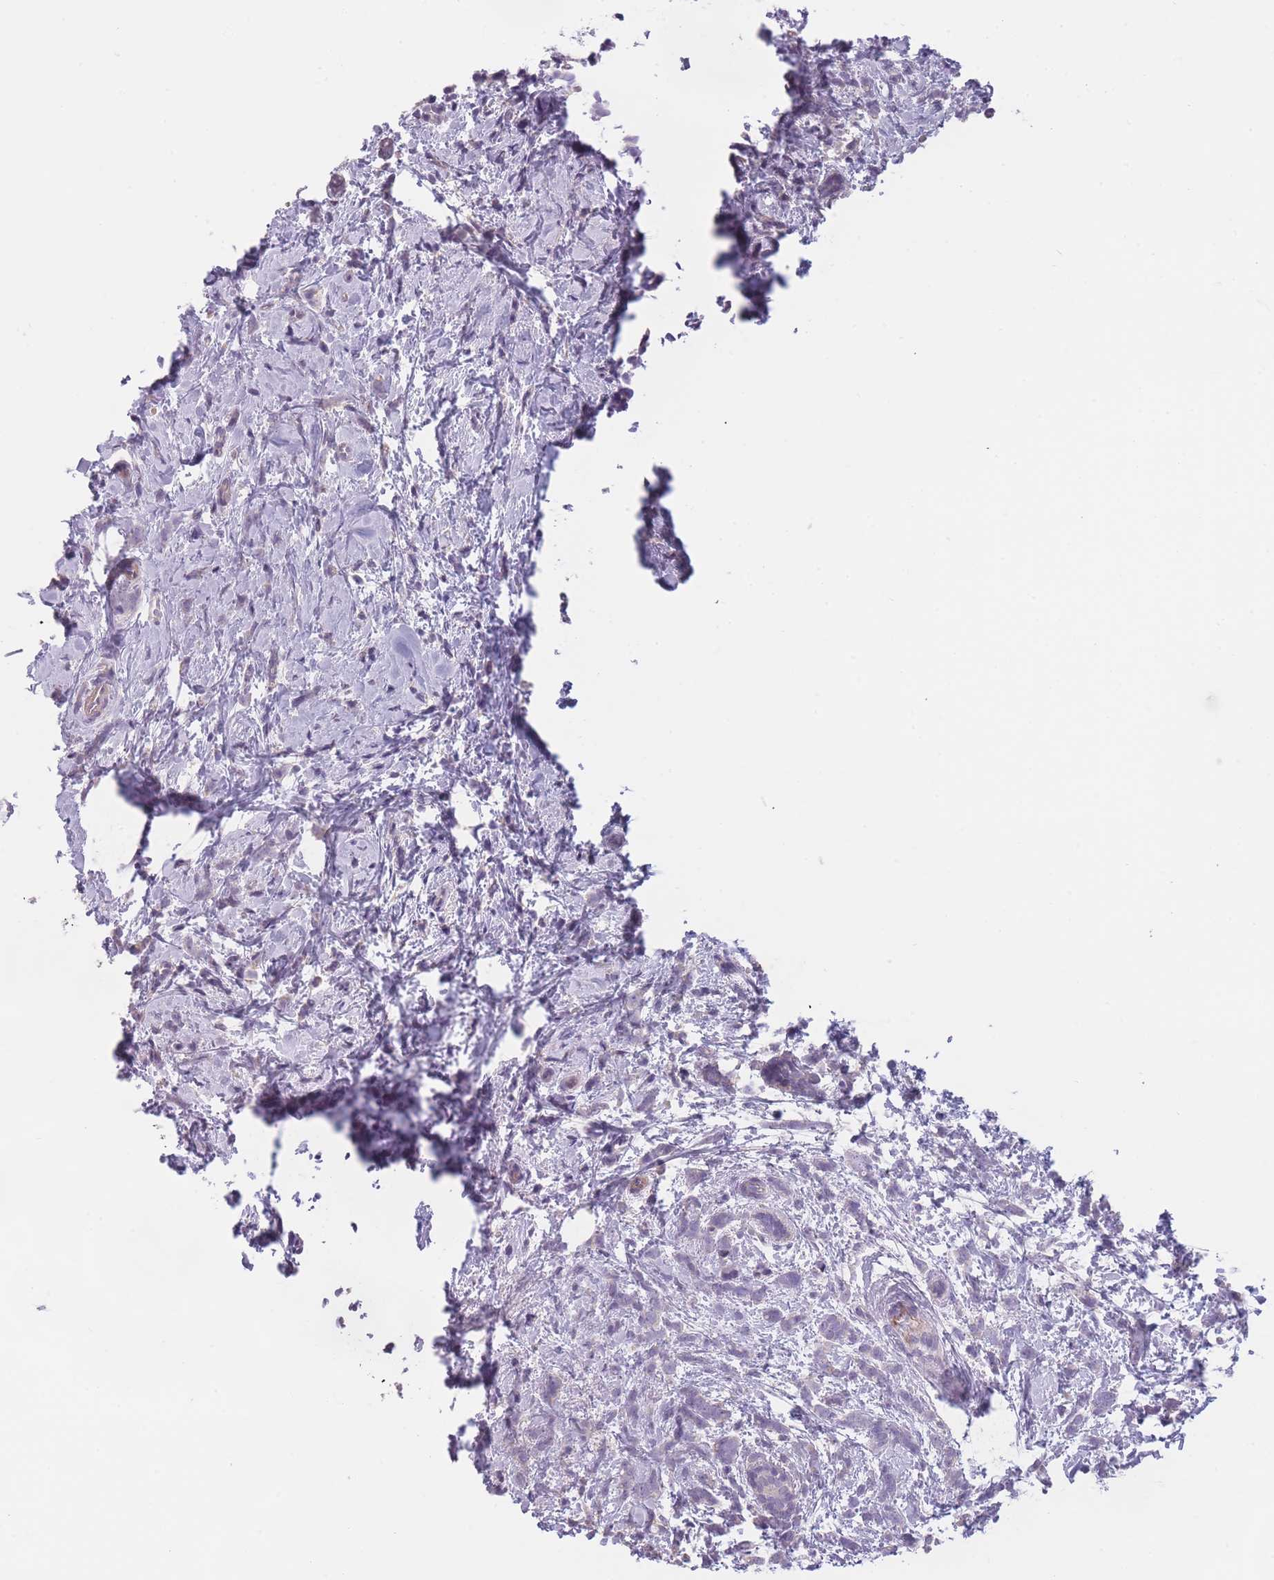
{"staining": {"intensity": "negative", "quantity": "none", "location": "none"}, "tissue": "breast cancer", "cell_type": "Tumor cells", "image_type": "cancer", "snomed": [{"axis": "morphology", "description": "Lobular carcinoma"}, {"axis": "topography", "description": "Breast"}], "caption": "DAB (3,3'-diaminobenzidine) immunohistochemical staining of human breast lobular carcinoma exhibits no significant expression in tumor cells.", "gene": "TMEM236", "patient": {"sex": "female", "age": 58}}